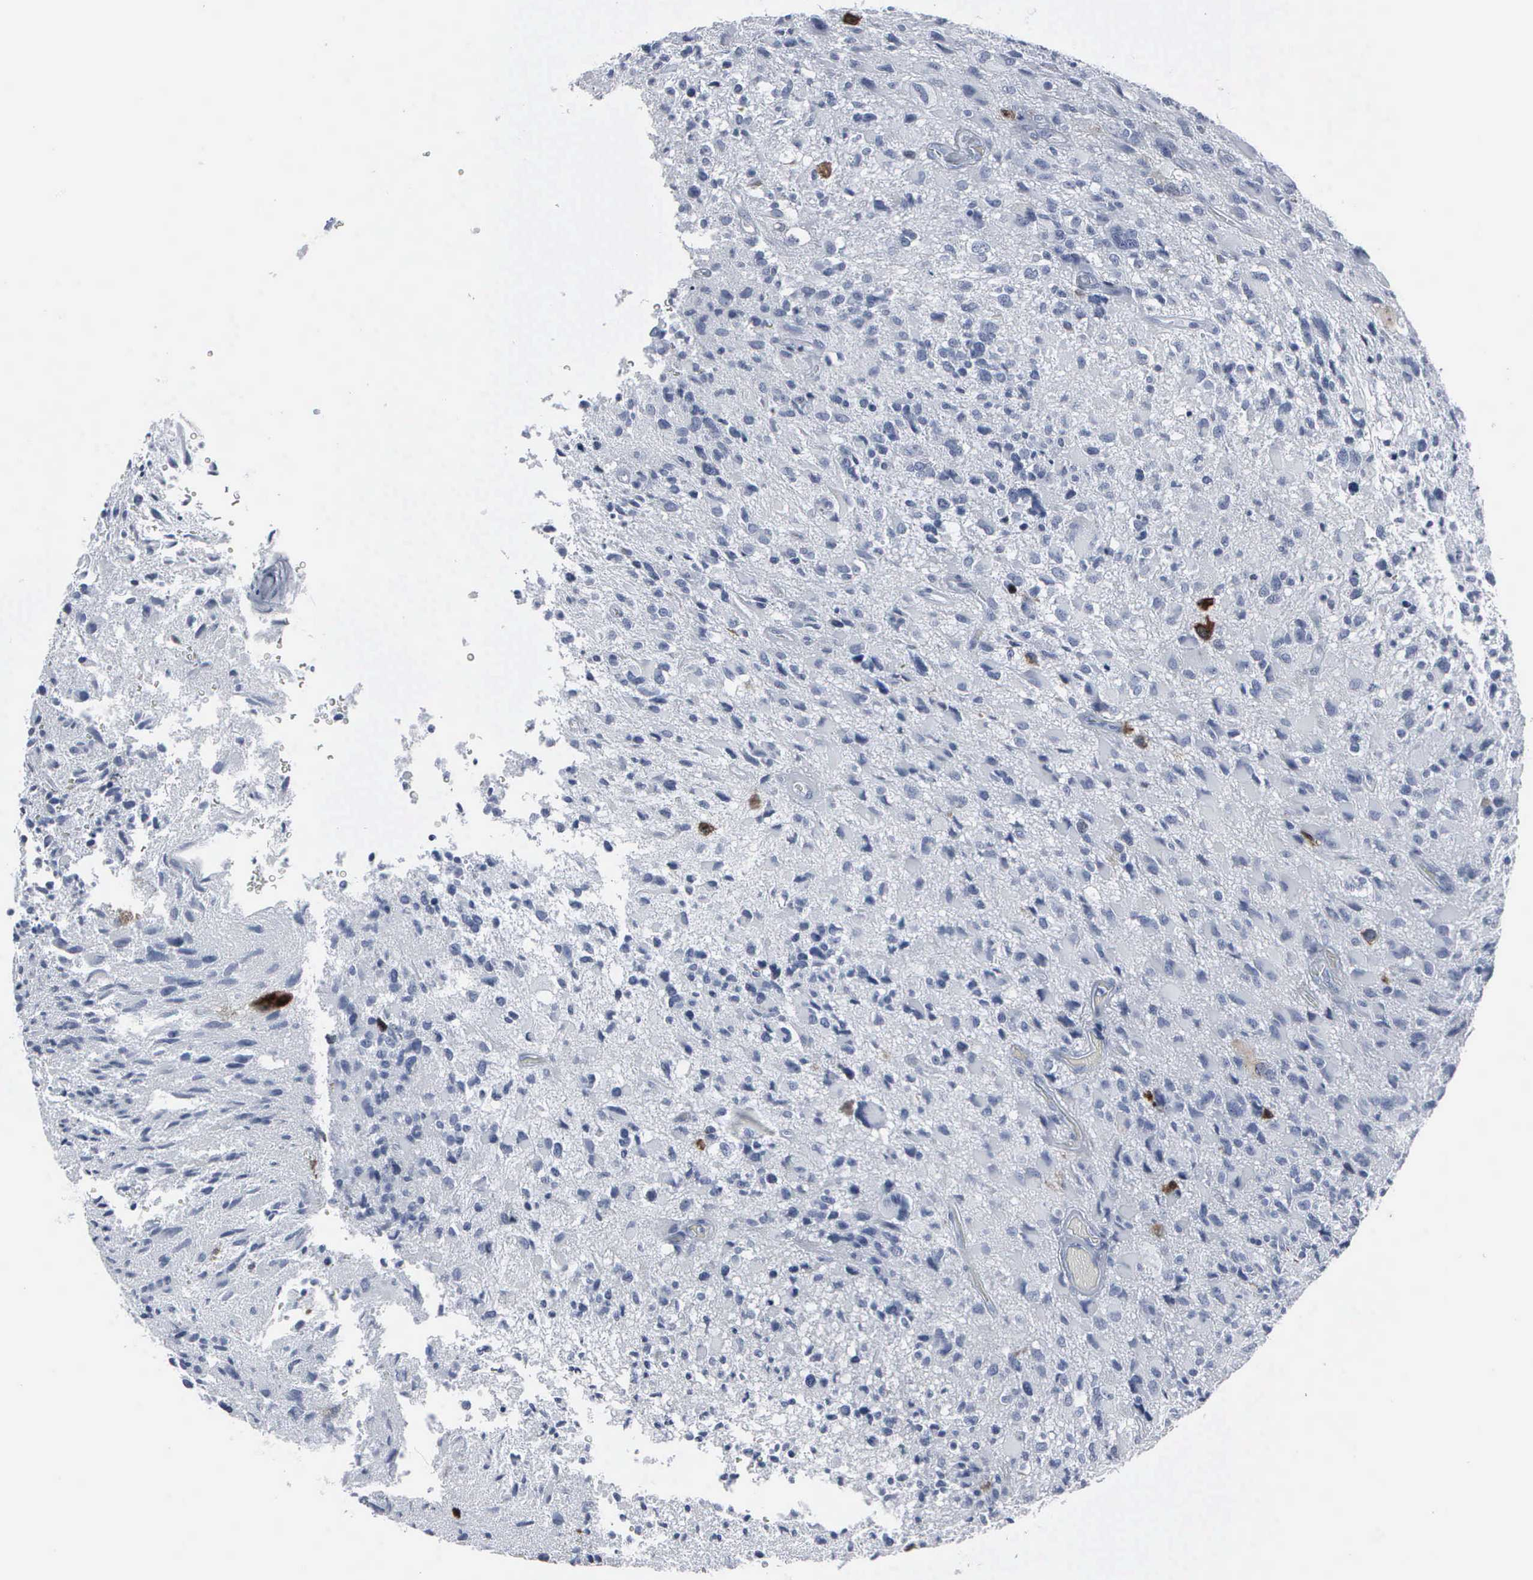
{"staining": {"intensity": "strong", "quantity": "<25%", "location": "cytoplasmic/membranous,nuclear"}, "tissue": "glioma", "cell_type": "Tumor cells", "image_type": "cancer", "snomed": [{"axis": "morphology", "description": "Glioma, malignant, High grade"}, {"axis": "topography", "description": "Brain"}], "caption": "Immunohistochemistry of human glioma displays medium levels of strong cytoplasmic/membranous and nuclear expression in about <25% of tumor cells.", "gene": "CCNB1", "patient": {"sex": "male", "age": 69}}